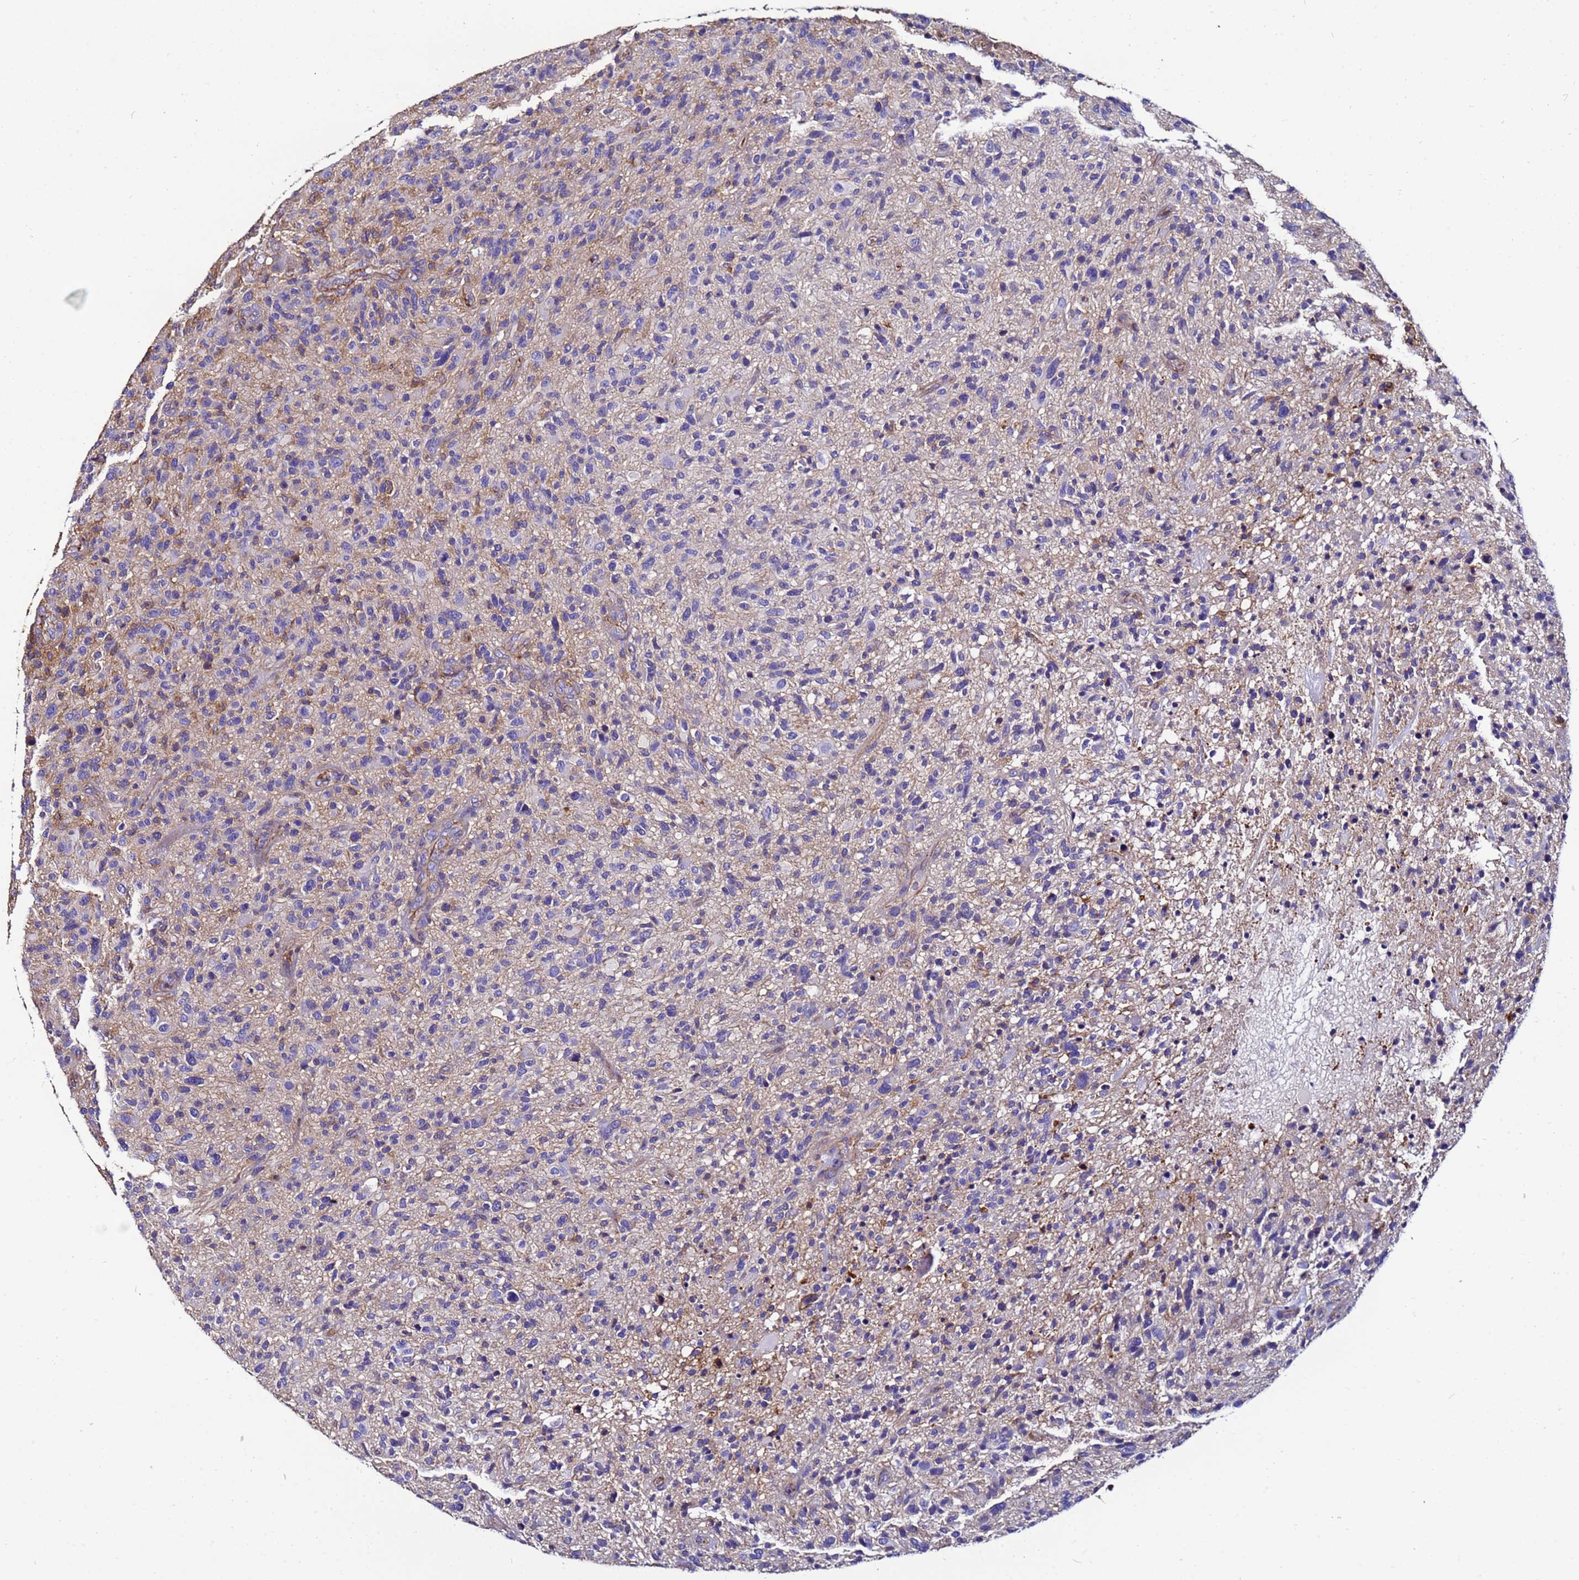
{"staining": {"intensity": "negative", "quantity": "none", "location": "none"}, "tissue": "glioma", "cell_type": "Tumor cells", "image_type": "cancer", "snomed": [{"axis": "morphology", "description": "Glioma, malignant, High grade"}, {"axis": "topography", "description": "Brain"}], "caption": "This is an IHC histopathology image of glioma. There is no expression in tumor cells.", "gene": "ACTB", "patient": {"sex": "male", "age": 47}}